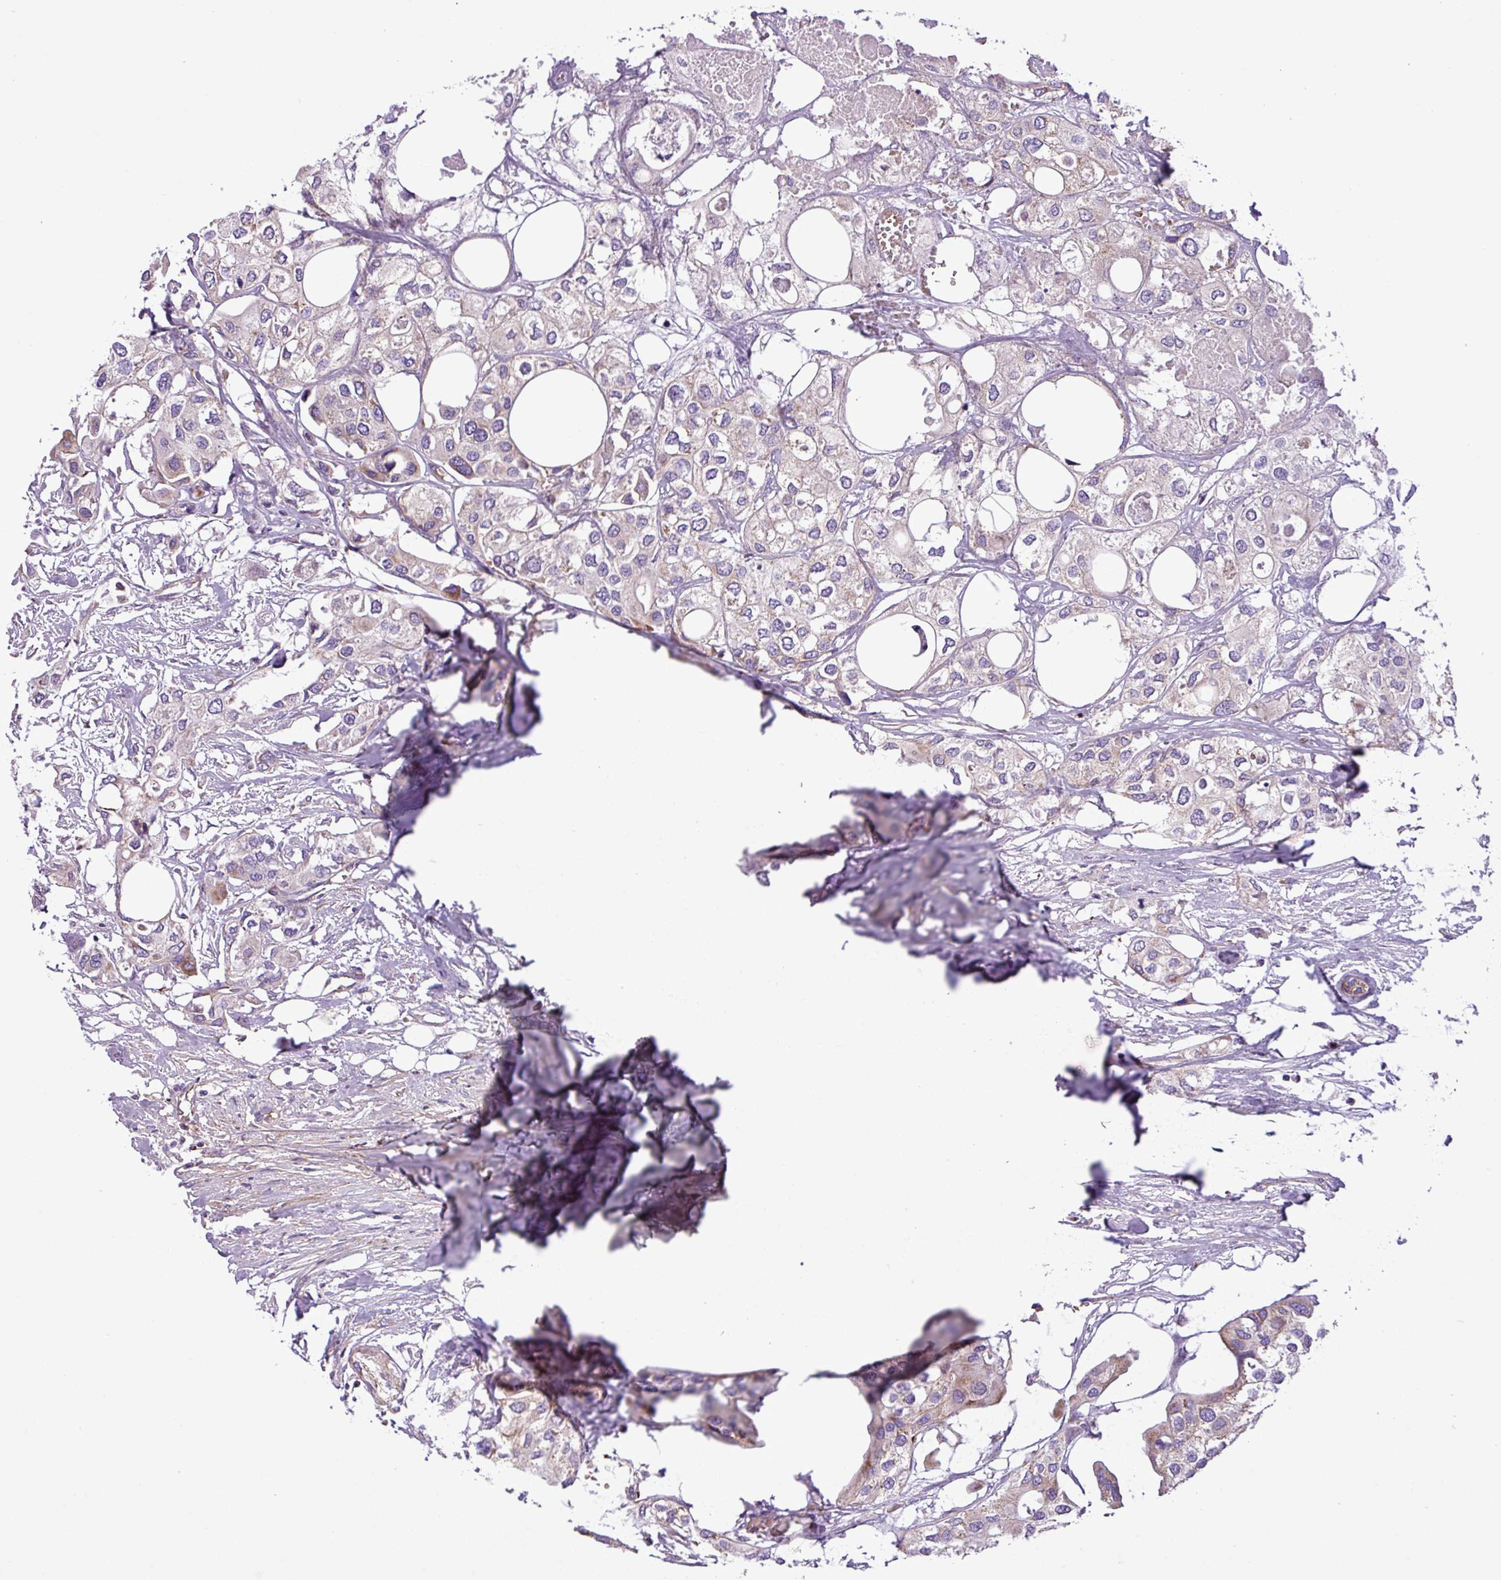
{"staining": {"intensity": "negative", "quantity": "none", "location": "none"}, "tissue": "urothelial cancer", "cell_type": "Tumor cells", "image_type": "cancer", "snomed": [{"axis": "morphology", "description": "Urothelial carcinoma, High grade"}, {"axis": "topography", "description": "Urinary bladder"}], "caption": "There is no significant positivity in tumor cells of high-grade urothelial carcinoma. Brightfield microscopy of immunohistochemistry stained with DAB (brown) and hematoxylin (blue), captured at high magnification.", "gene": "FAM183A", "patient": {"sex": "male", "age": 64}}